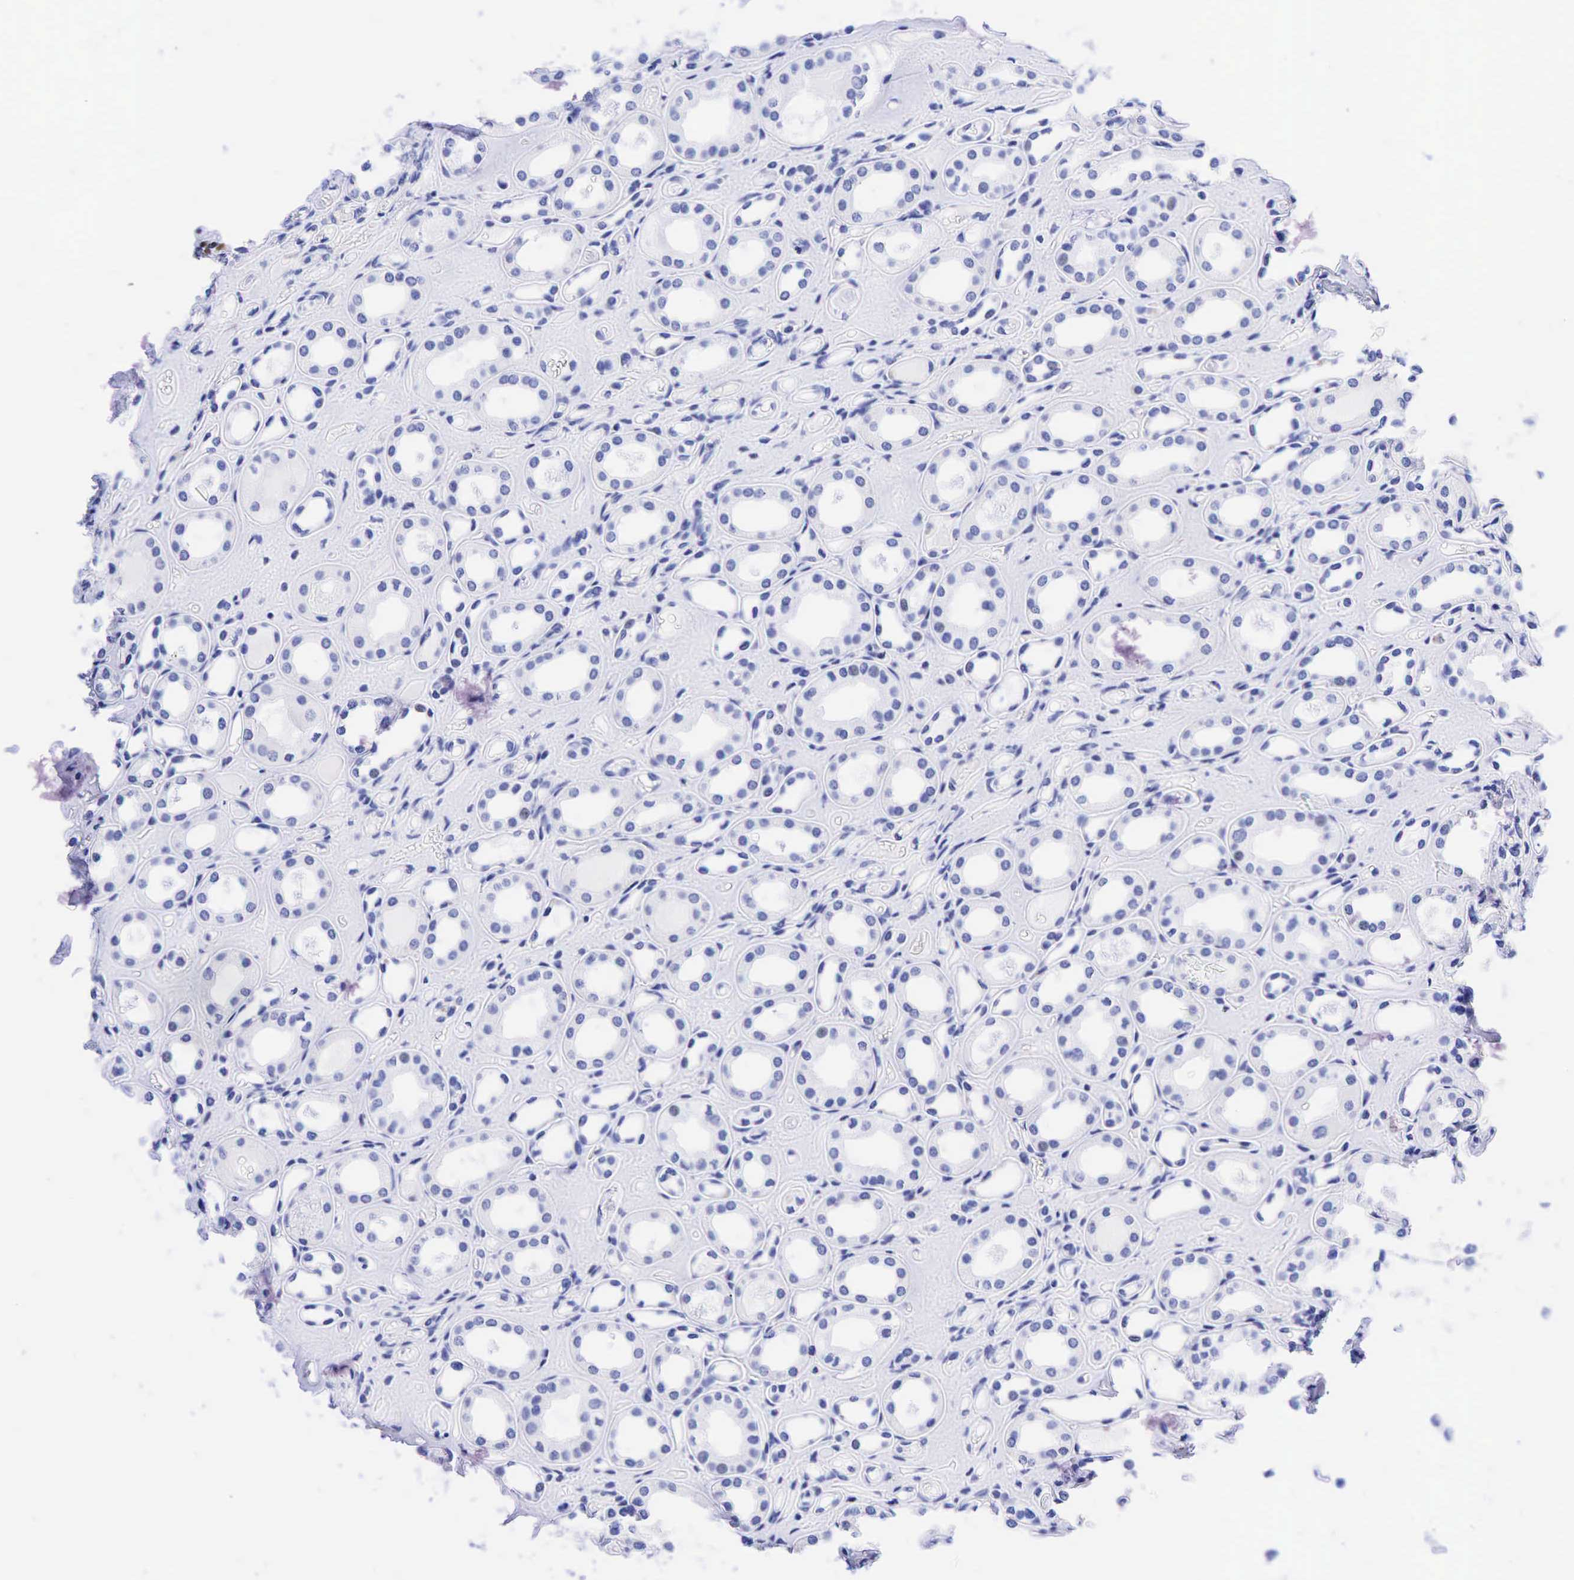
{"staining": {"intensity": "negative", "quantity": "none", "location": "none"}, "tissue": "kidney", "cell_type": "Cells in glomeruli", "image_type": "normal", "snomed": [{"axis": "morphology", "description": "Normal tissue, NOS"}, {"axis": "topography", "description": "Kidney"}], "caption": "Cells in glomeruli are negative for protein expression in normal human kidney. (Brightfield microscopy of DAB IHC at high magnification).", "gene": "ESR1", "patient": {"sex": "male", "age": 61}}